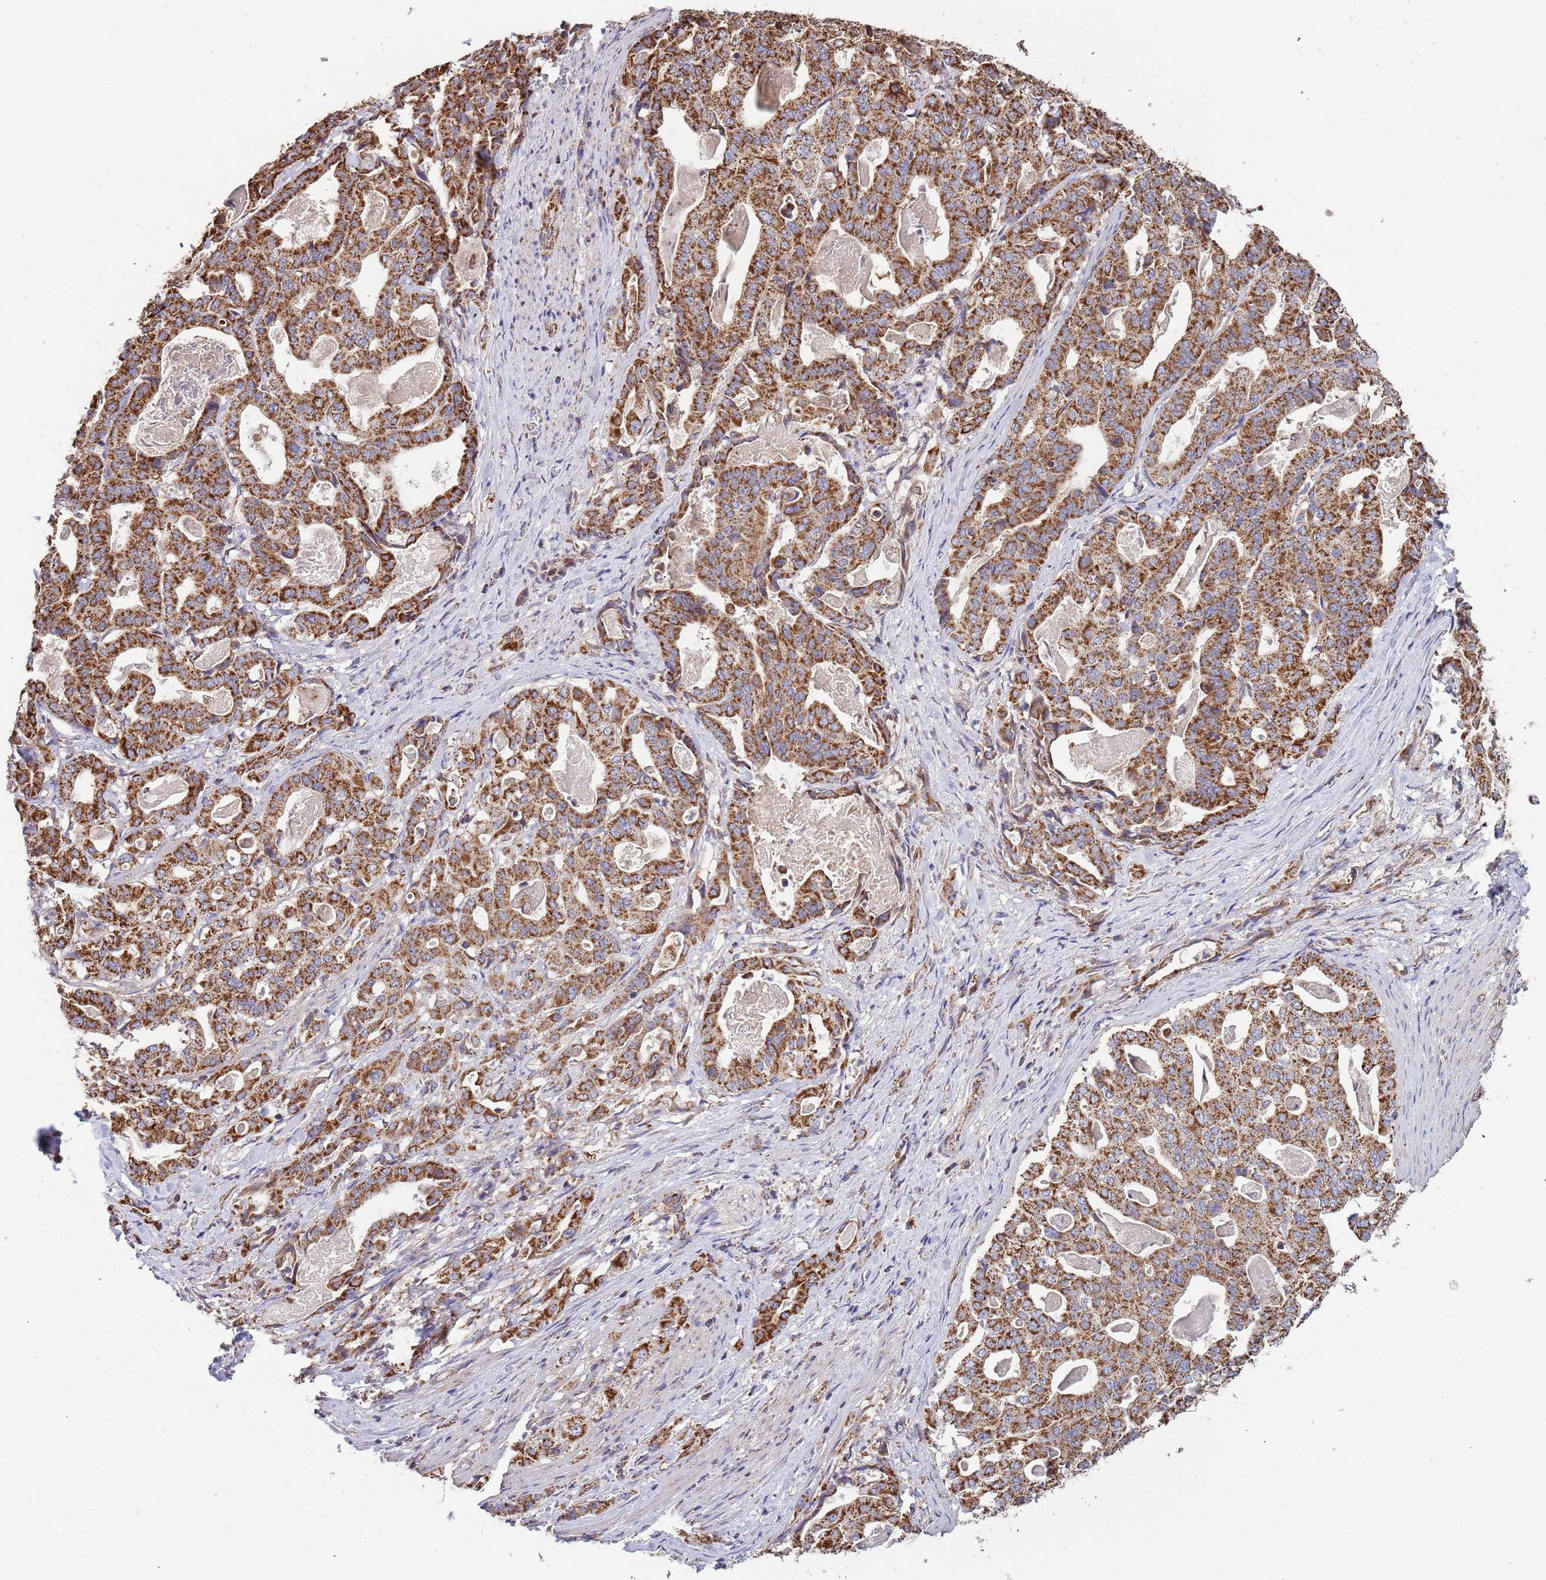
{"staining": {"intensity": "strong", "quantity": ">75%", "location": "cytoplasmic/membranous"}, "tissue": "stomach cancer", "cell_type": "Tumor cells", "image_type": "cancer", "snomed": [{"axis": "morphology", "description": "Adenocarcinoma, NOS"}, {"axis": "topography", "description": "Stomach"}], "caption": "The micrograph reveals a brown stain indicating the presence of a protein in the cytoplasmic/membranous of tumor cells in adenocarcinoma (stomach).", "gene": "VPS16", "patient": {"sex": "male", "age": 48}}